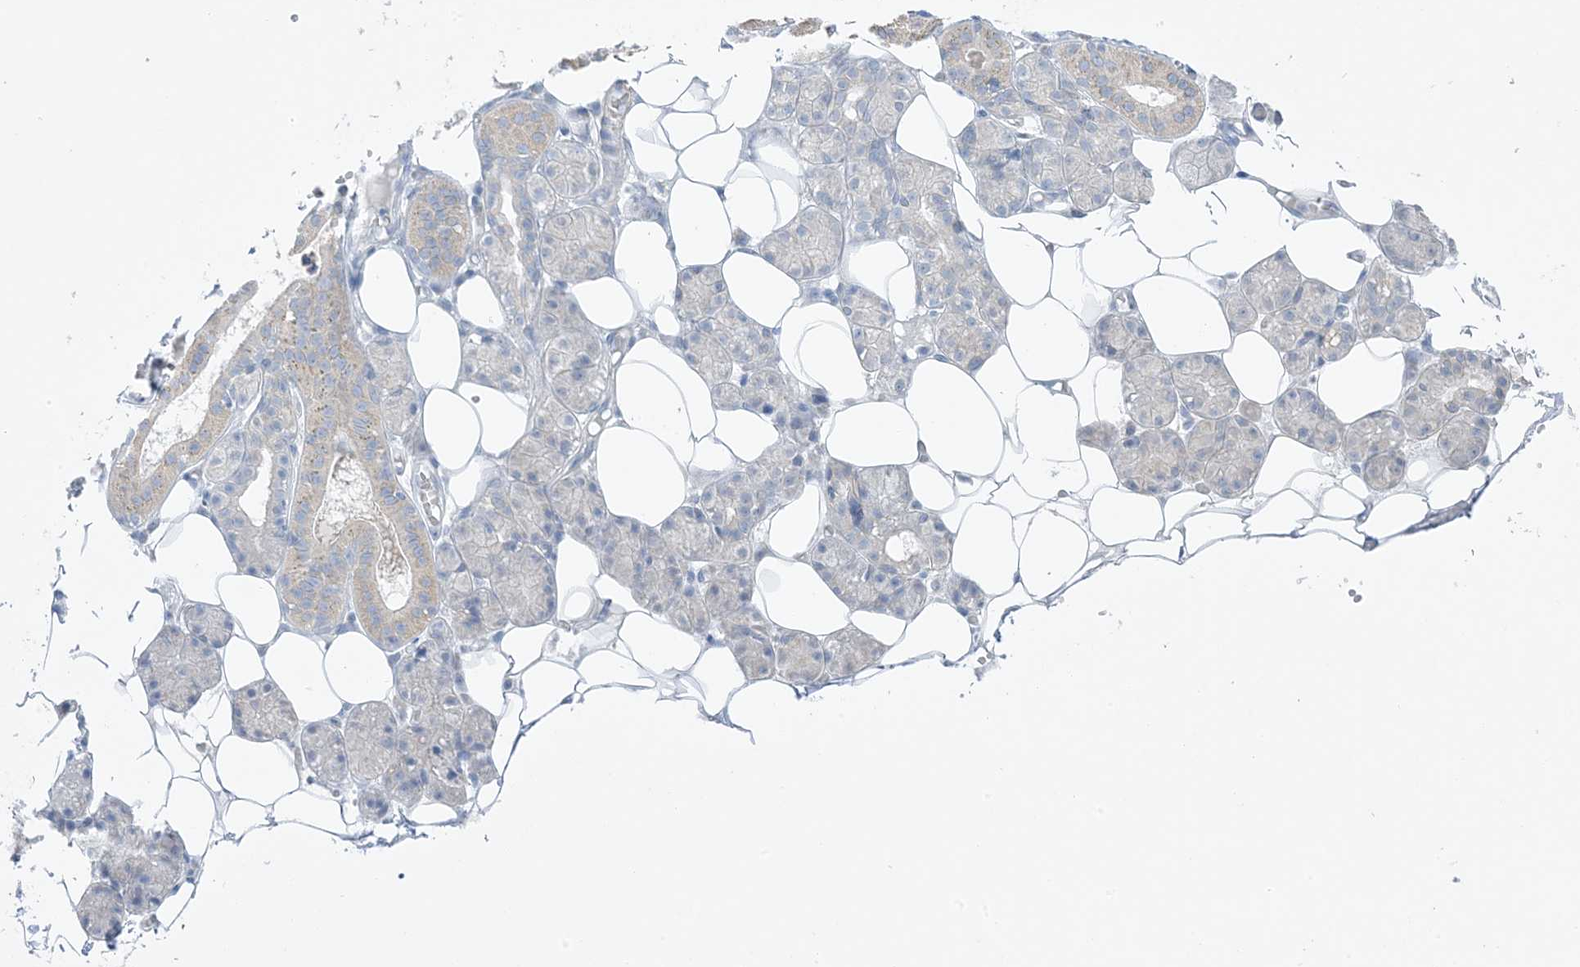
{"staining": {"intensity": "weak", "quantity": "<25%", "location": "cytoplasmic/membranous"}, "tissue": "salivary gland", "cell_type": "Glandular cells", "image_type": "normal", "snomed": [{"axis": "morphology", "description": "Normal tissue, NOS"}, {"axis": "topography", "description": "Salivary gland"}], "caption": "Immunohistochemistry micrograph of benign salivary gland: salivary gland stained with DAB shows no significant protein staining in glandular cells. (DAB immunohistochemistry with hematoxylin counter stain).", "gene": "FAM184A", "patient": {"sex": "male", "age": 62}}